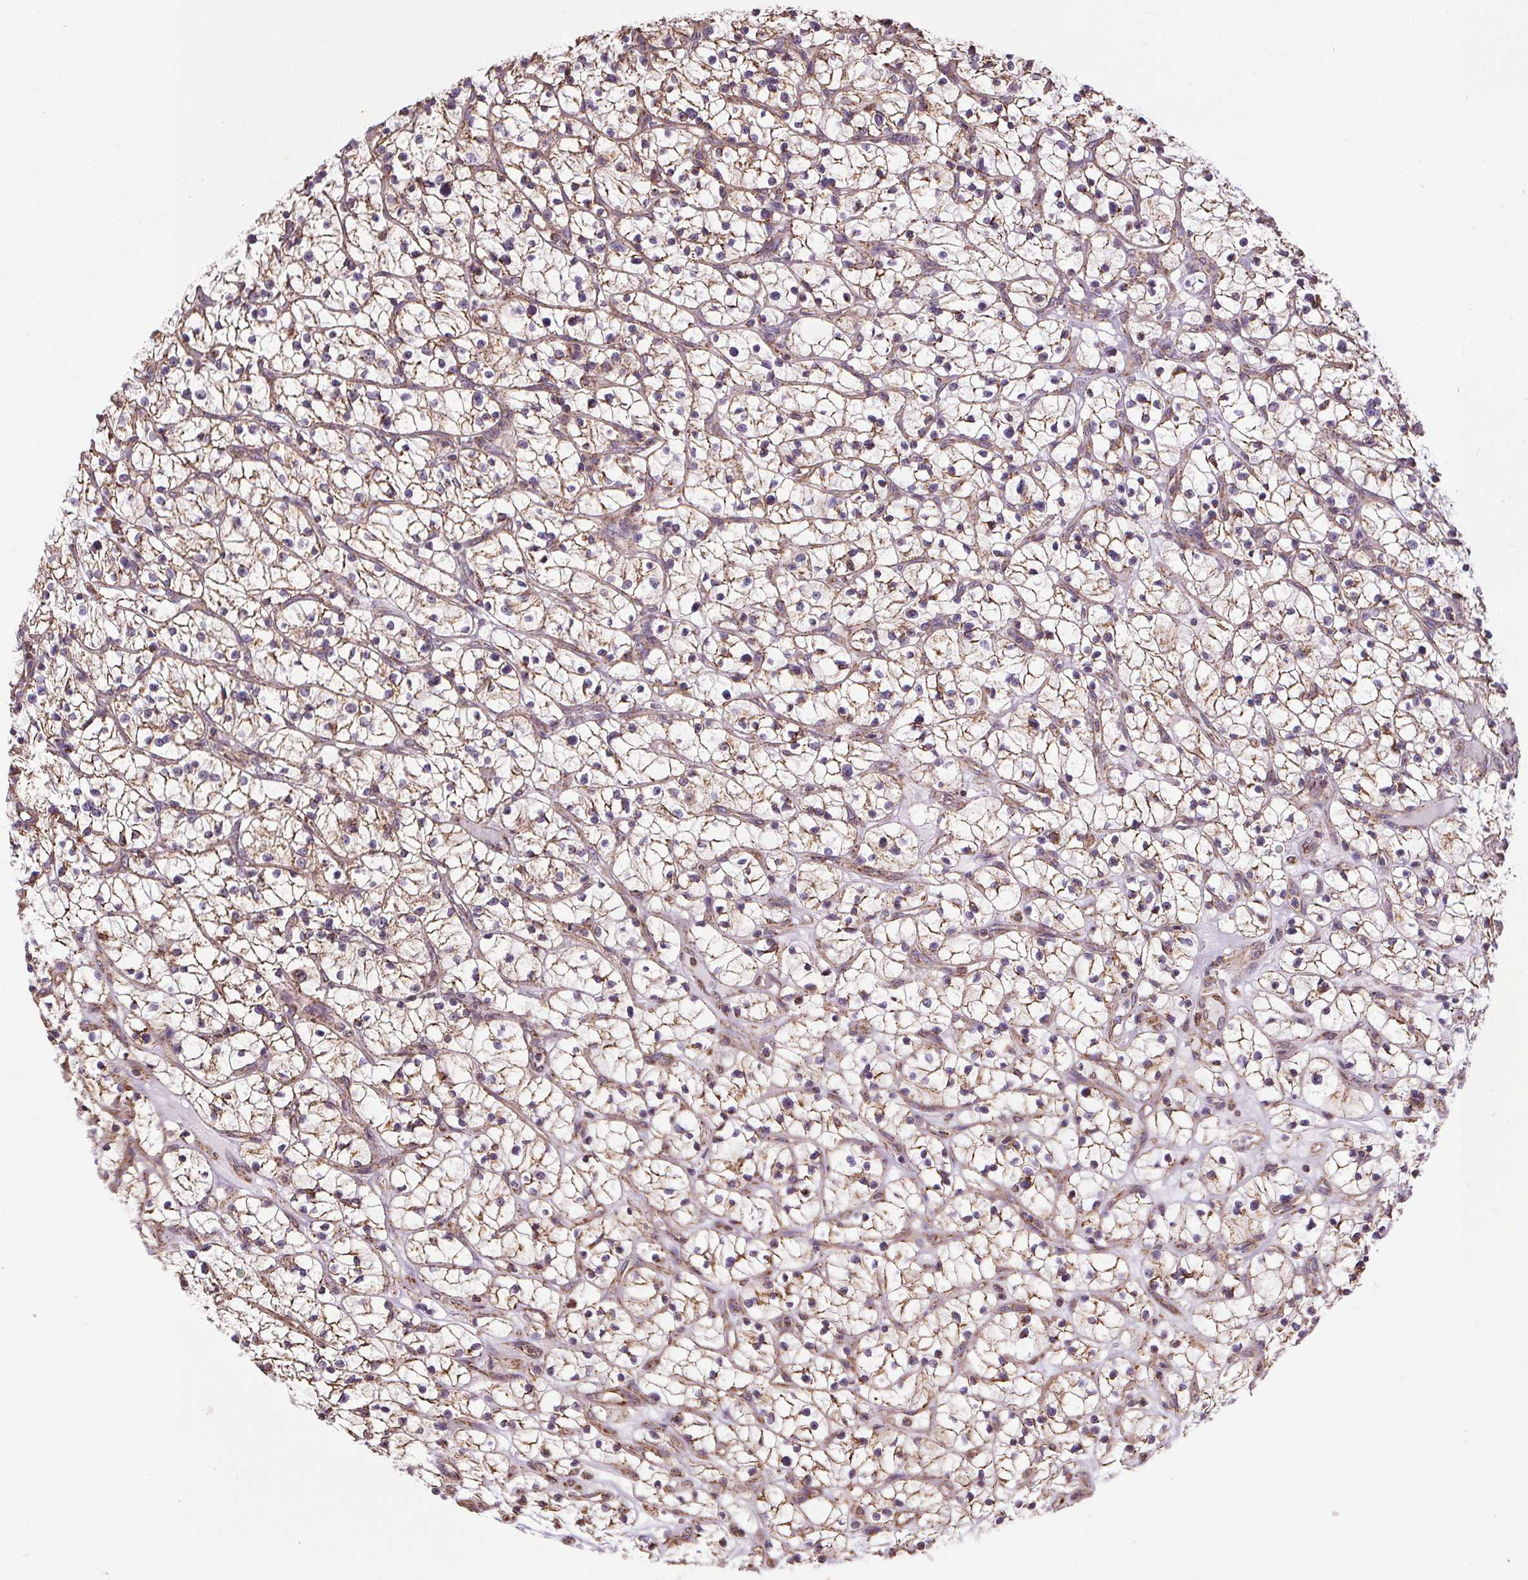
{"staining": {"intensity": "weak", "quantity": "<25%", "location": "cytoplasmic/membranous"}, "tissue": "renal cancer", "cell_type": "Tumor cells", "image_type": "cancer", "snomed": [{"axis": "morphology", "description": "Adenocarcinoma, NOS"}, {"axis": "topography", "description": "Kidney"}], "caption": "Renal cancer was stained to show a protein in brown. There is no significant staining in tumor cells. Nuclei are stained in blue.", "gene": "ZNF548", "patient": {"sex": "female", "age": 64}}